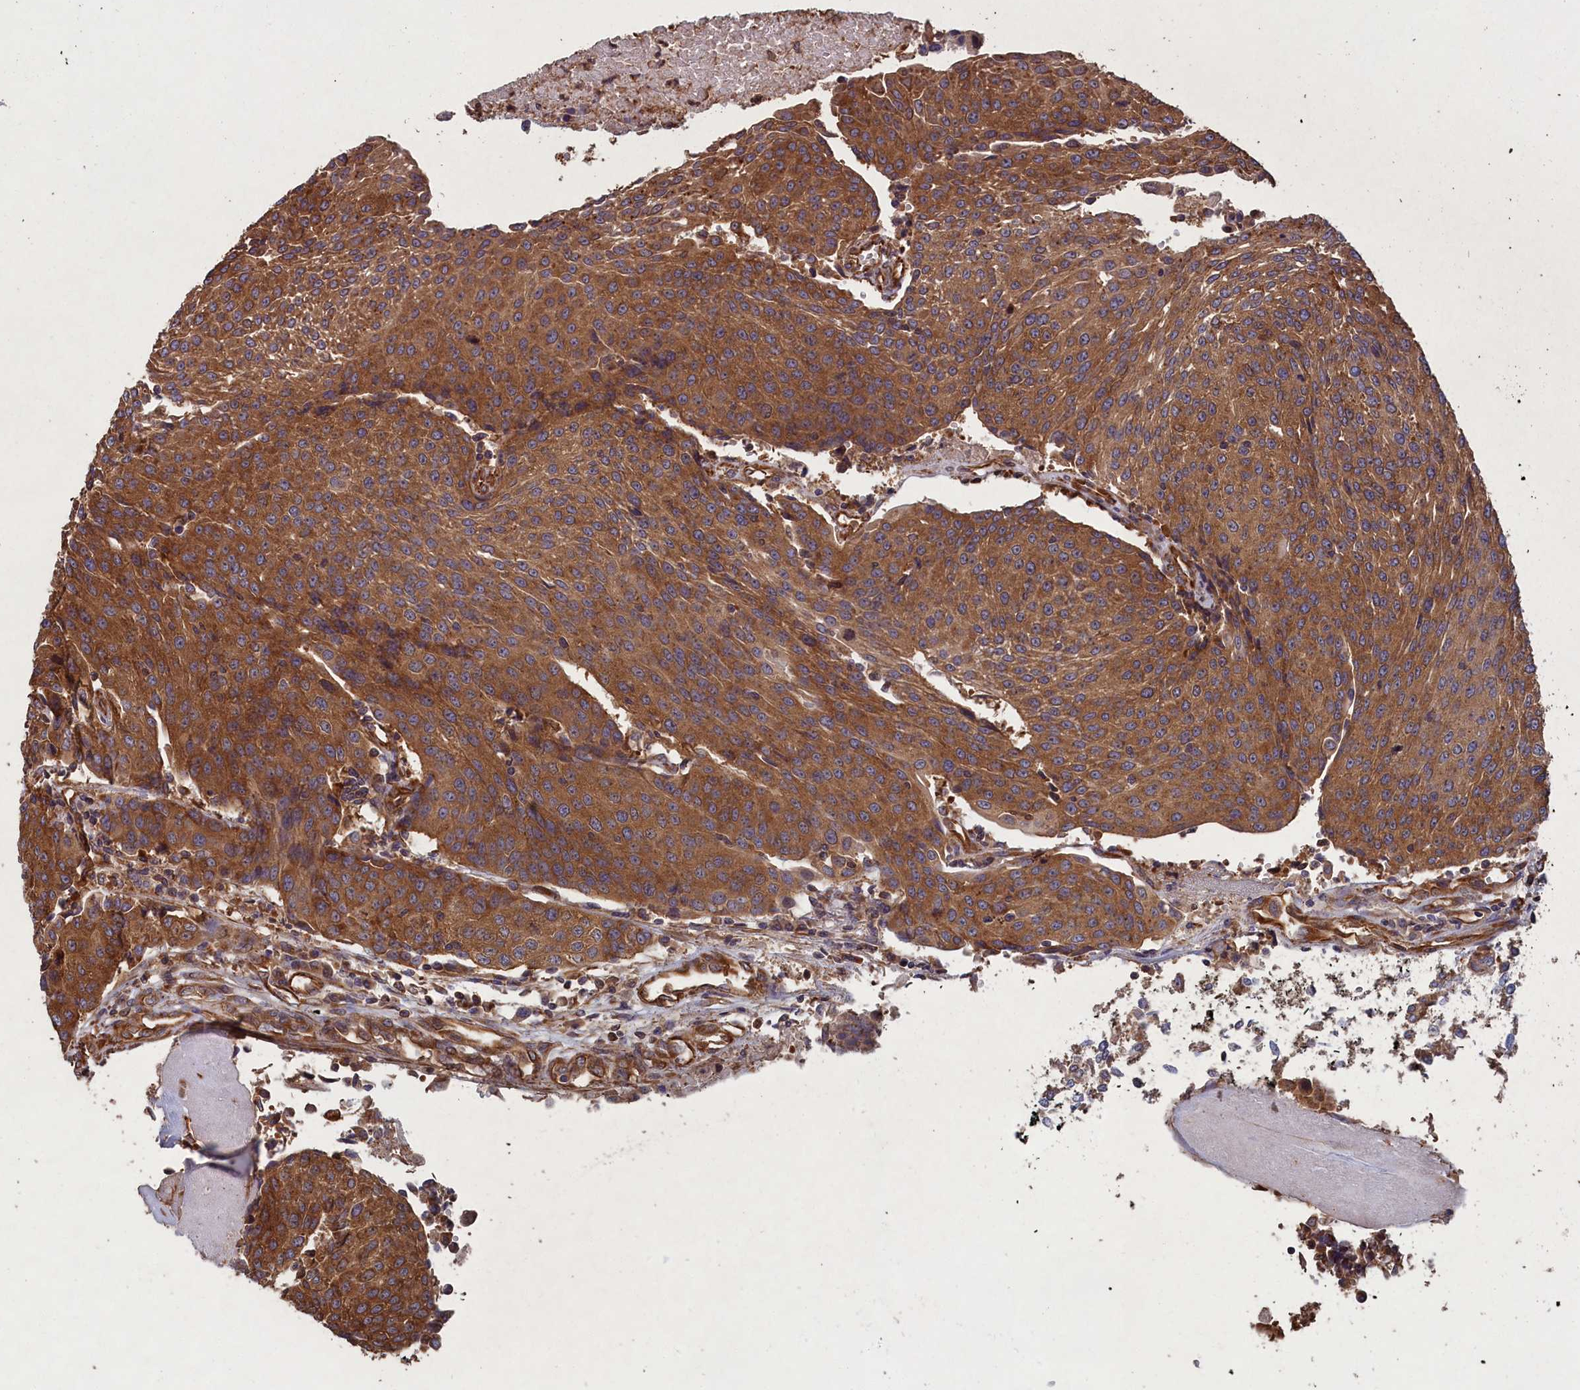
{"staining": {"intensity": "strong", "quantity": ">75%", "location": "cytoplasmic/membranous"}, "tissue": "urothelial cancer", "cell_type": "Tumor cells", "image_type": "cancer", "snomed": [{"axis": "morphology", "description": "Urothelial carcinoma, High grade"}, {"axis": "topography", "description": "Urinary bladder"}], "caption": "This photomicrograph exhibits IHC staining of human urothelial cancer, with high strong cytoplasmic/membranous staining in approximately >75% of tumor cells.", "gene": "CCDC124", "patient": {"sex": "female", "age": 85}}